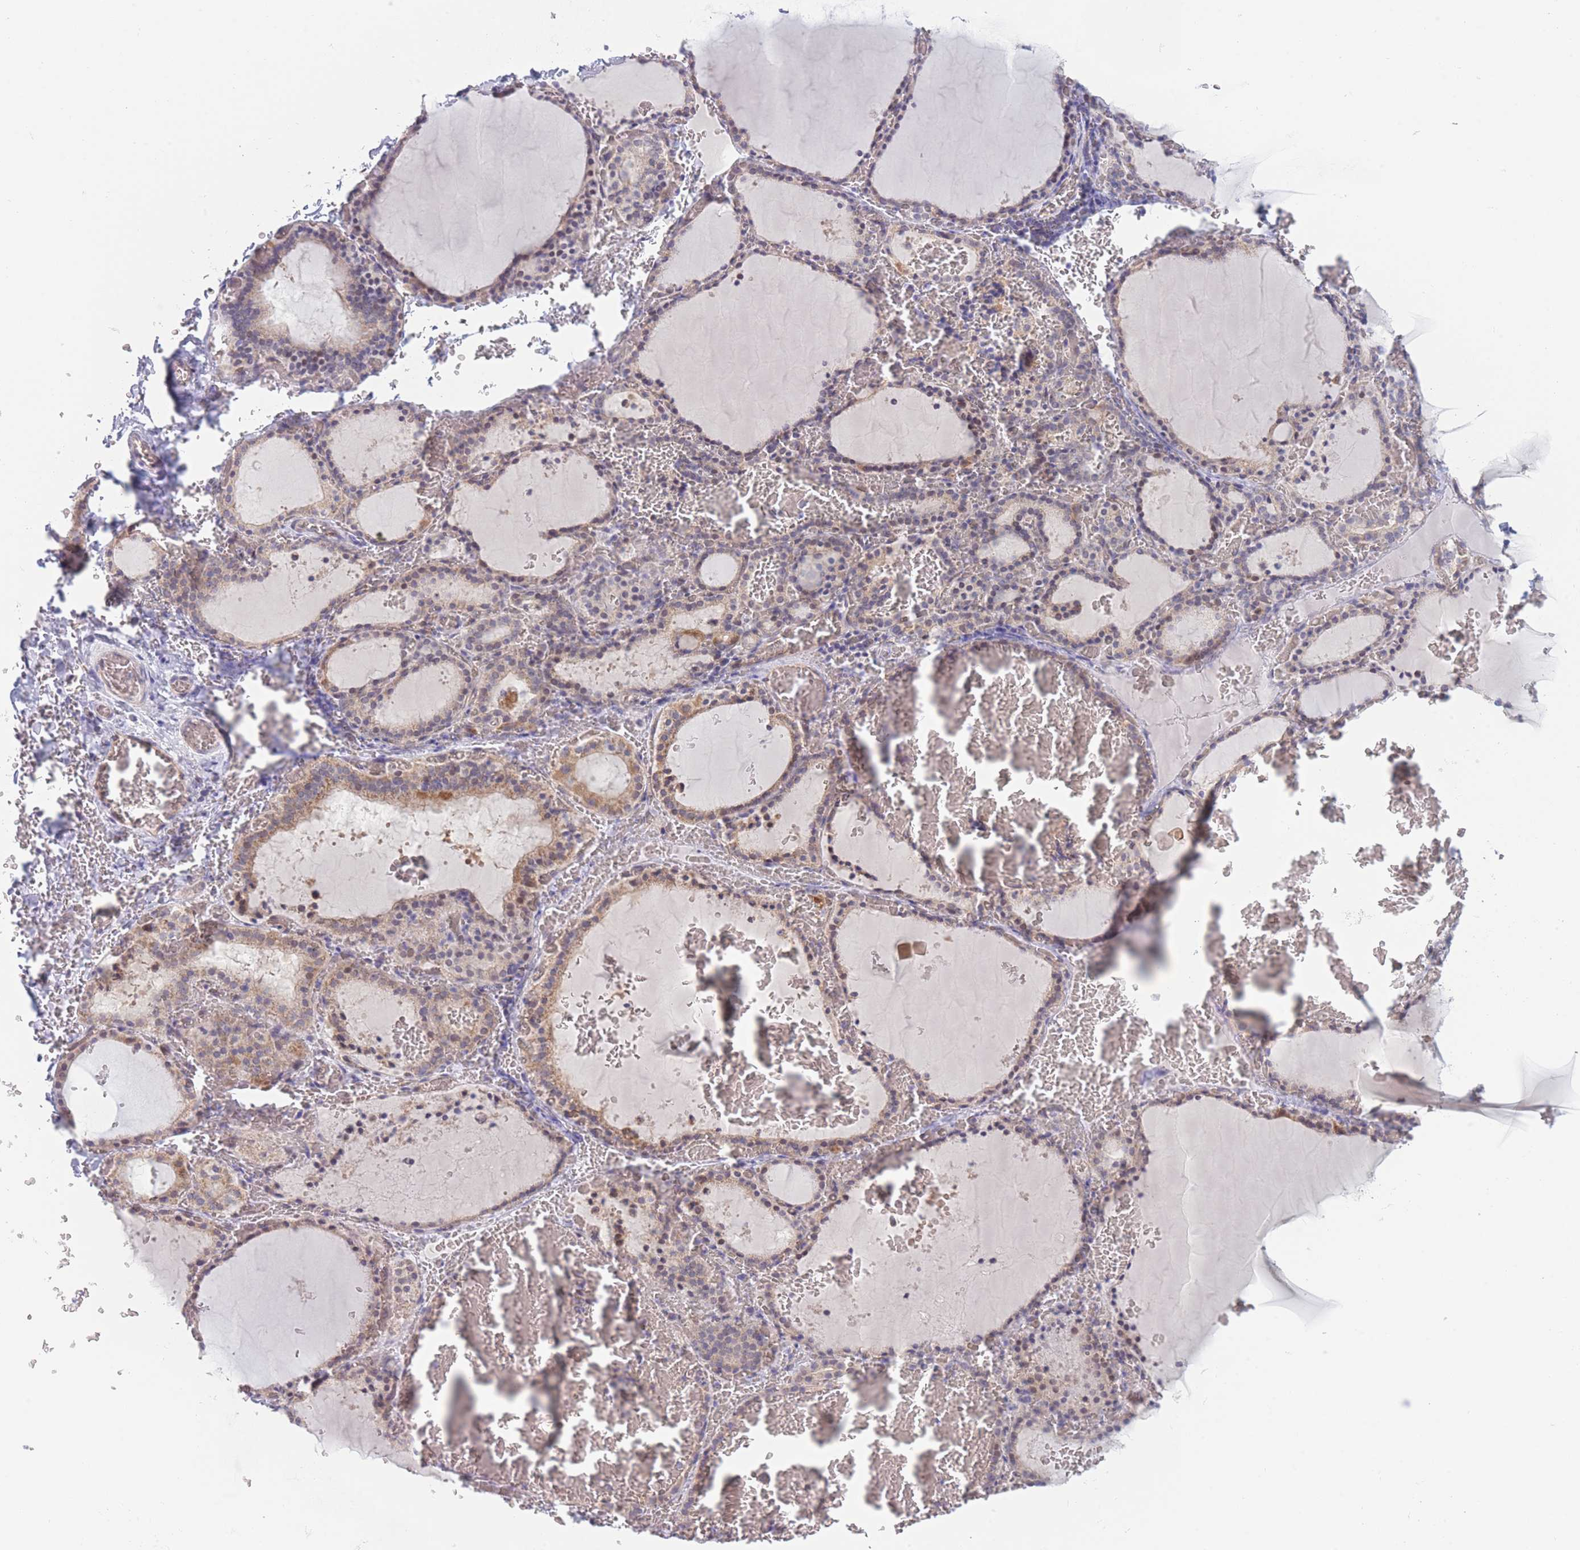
{"staining": {"intensity": "weak", "quantity": "25%-75%", "location": "cytoplasmic/membranous"}, "tissue": "thyroid gland", "cell_type": "Glandular cells", "image_type": "normal", "snomed": [{"axis": "morphology", "description": "Normal tissue, NOS"}, {"axis": "topography", "description": "Thyroid gland"}], "caption": "Normal thyroid gland was stained to show a protein in brown. There is low levels of weak cytoplasmic/membranous staining in approximately 25%-75% of glandular cells. The staining was performed using DAB (3,3'-diaminobenzidine) to visualize the protein expression in brown, while the nuclei were stained in blue with hematoxylin (Magnification: 20x).", "gene": "FAM227B", "patient": {"sex": "female", "age": 39}}